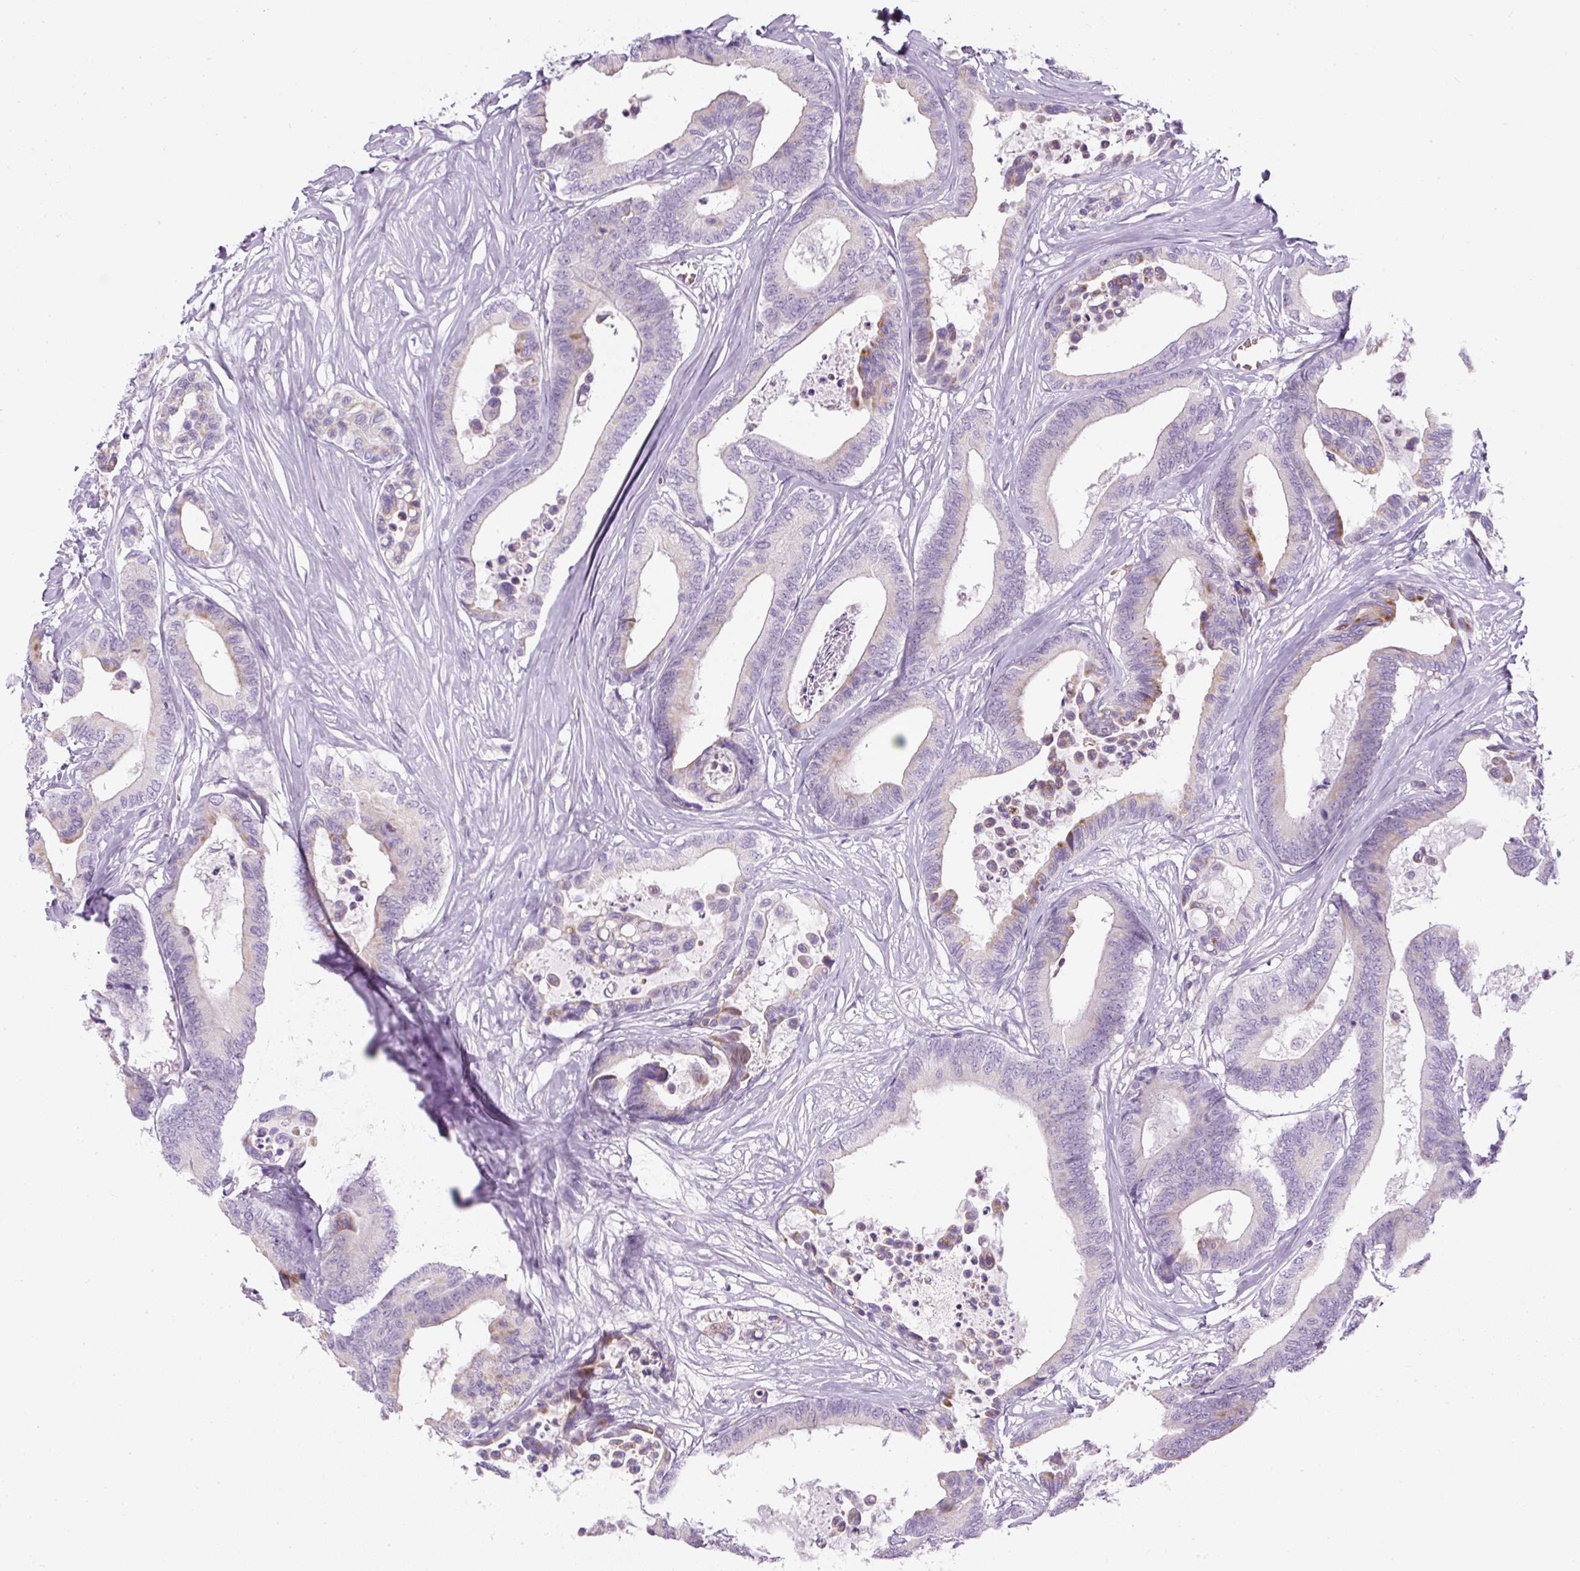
{"staining": {"intensity": "negative", "quantity": "none", "location": "none"}, "tissue": "colorectal cancer", "cell_type": "Tumor cells", "image_type": "cancer", "snomed": [{"axis": "morphology", "description": "Normal tissue, NOS"}, {"axis": "morphology", "description": "Adenocarcinoma, NOS"}, {"axis": "topography", "description": "Colon"}], "caption": "Human adenocarcinoma (colorectal) stained for a protein using IHC exhibits no expression in tumor cells.", "gene": "FGFBP3", "patient": {"sex": "male", "age": 82}}